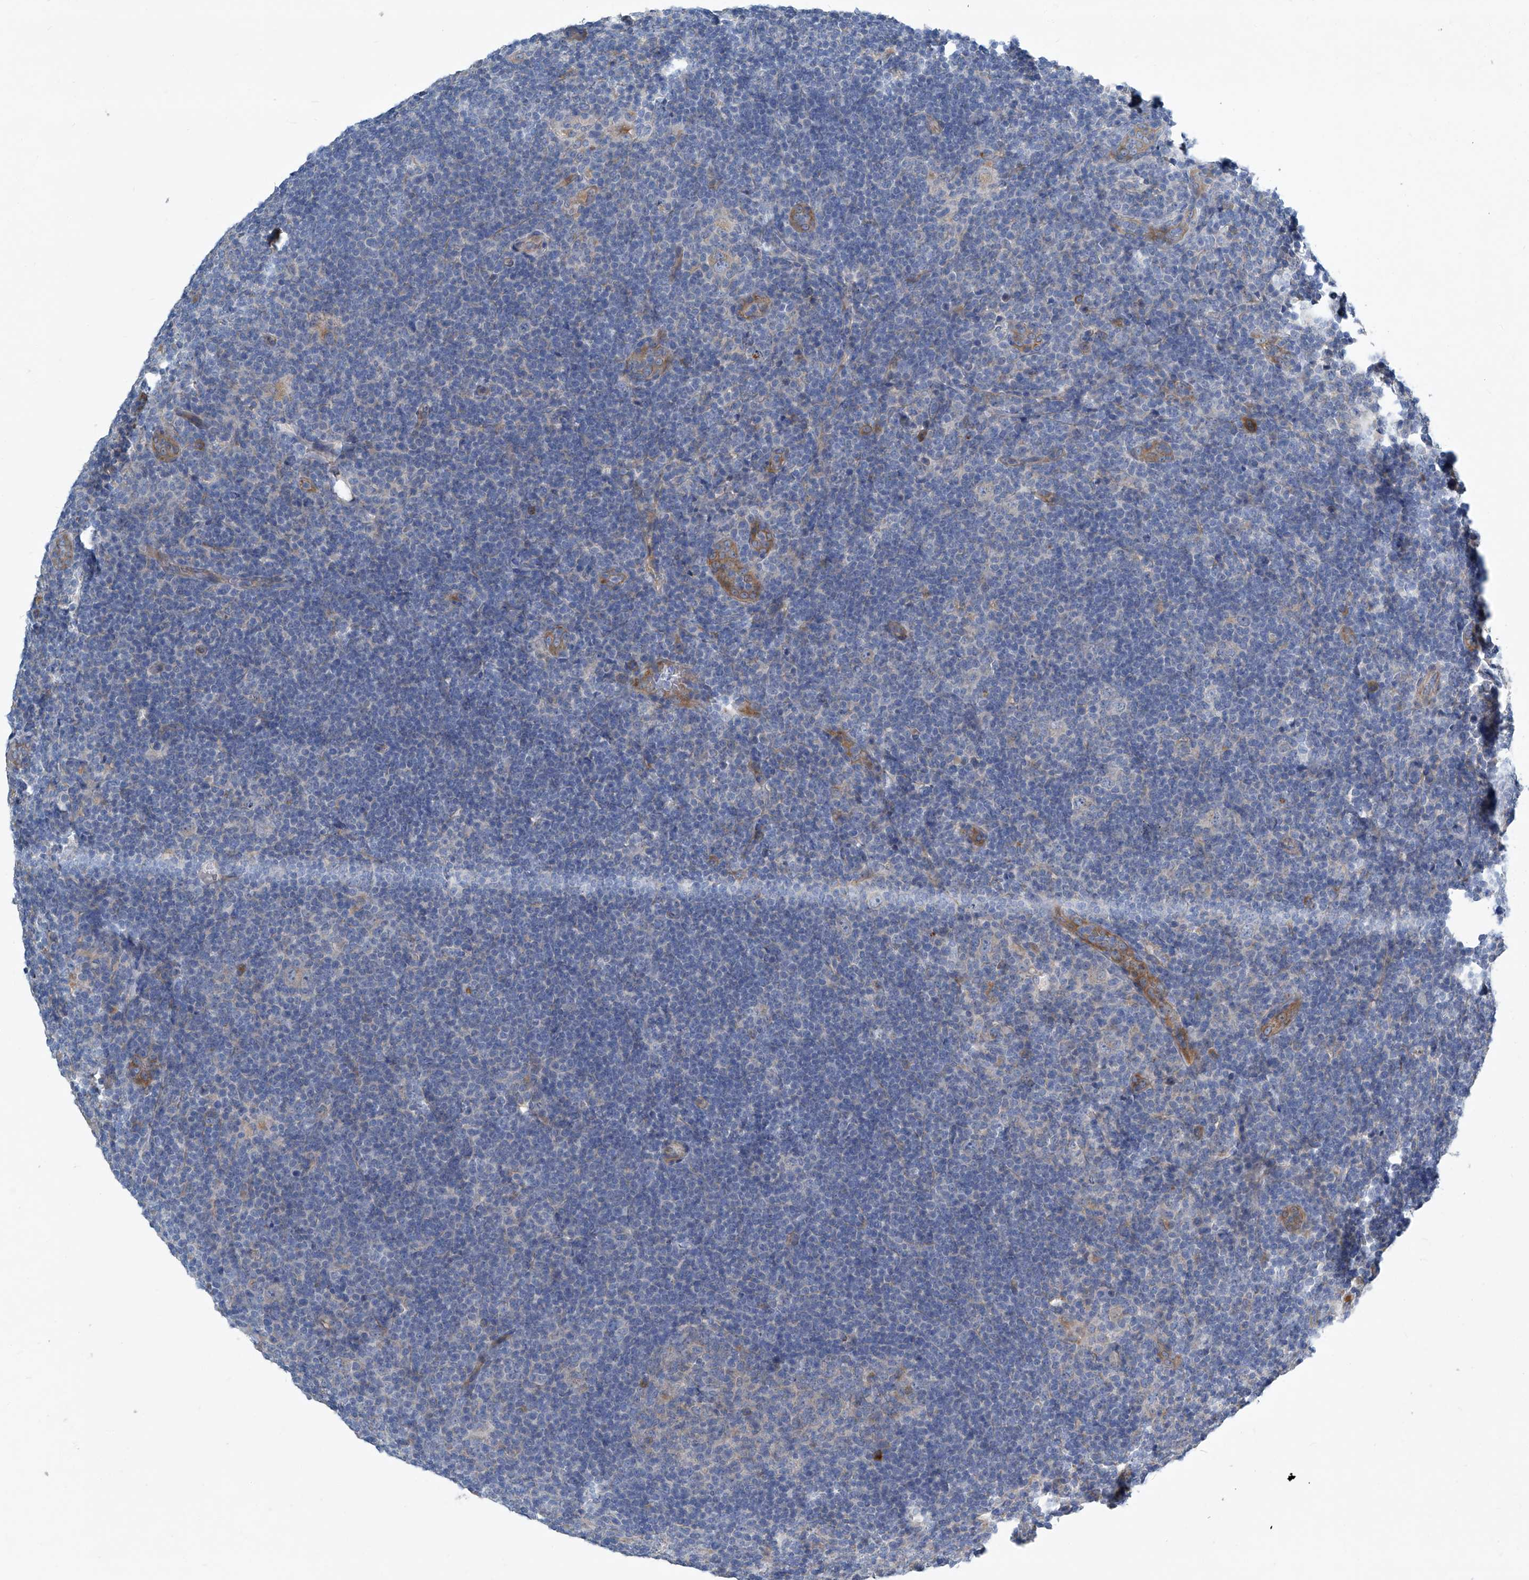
{"staining": {"intensity": "negative", "quantity": "none", "location": "none"}, "tissue": "lymphoma", "cell_type": "Tumor cells", "image_type": "cancer", "snomed": [{"axis": "morphology", "description": "Hodgkin's disease, NOS"}, {"axis": "topography", "description": "Lymph node"}], "caption": "DAB immunohistochemical staining of human lymphoma shows no significant expression in tumor cells.", "gene": "SLC26A11", "patient": {"sex": "female", "age": 57}}